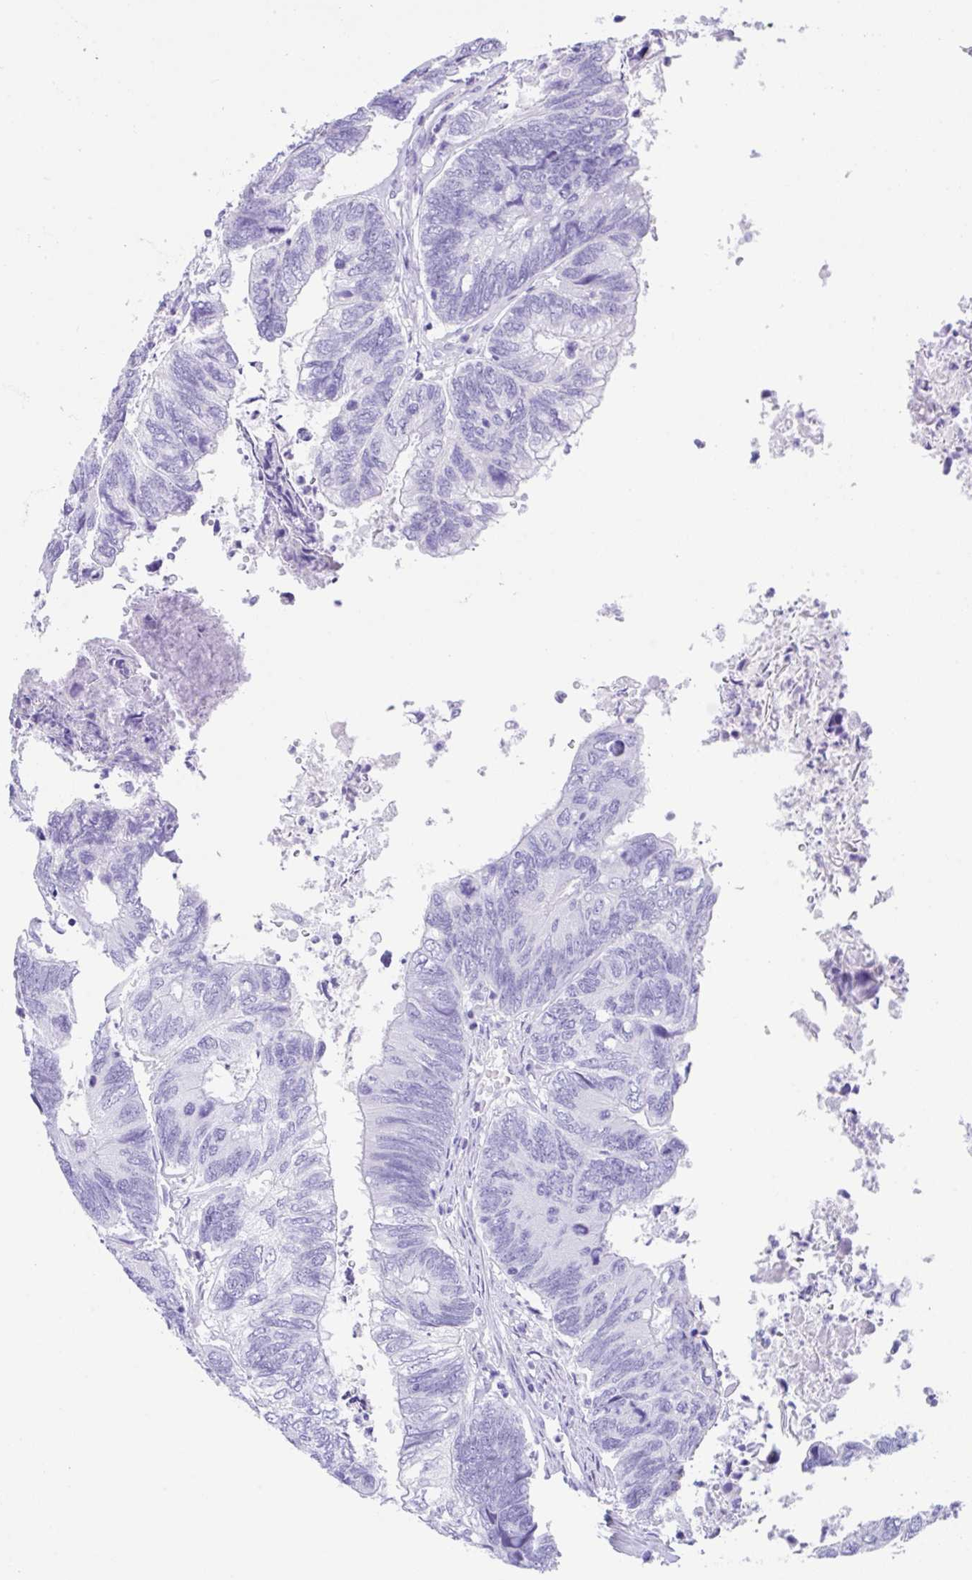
{"staining": {"intensity": "negative", "quantity": "none", "location": "none"}, "tissue": "colorectal cancer", "cell_type": "Tumor cells", "image_type": "cancer", "snomed": [{"axis": "morphology", "description": "Adenocarcinoma, NOS"}, {"axis": "topography", "description": "Colon"}], "caption": "Human colorectal cancer stained for a protein using IHC shows no staining in tumor cells.", "gene": "CPA1", "patient": {"sex": "female", "age": 67}}